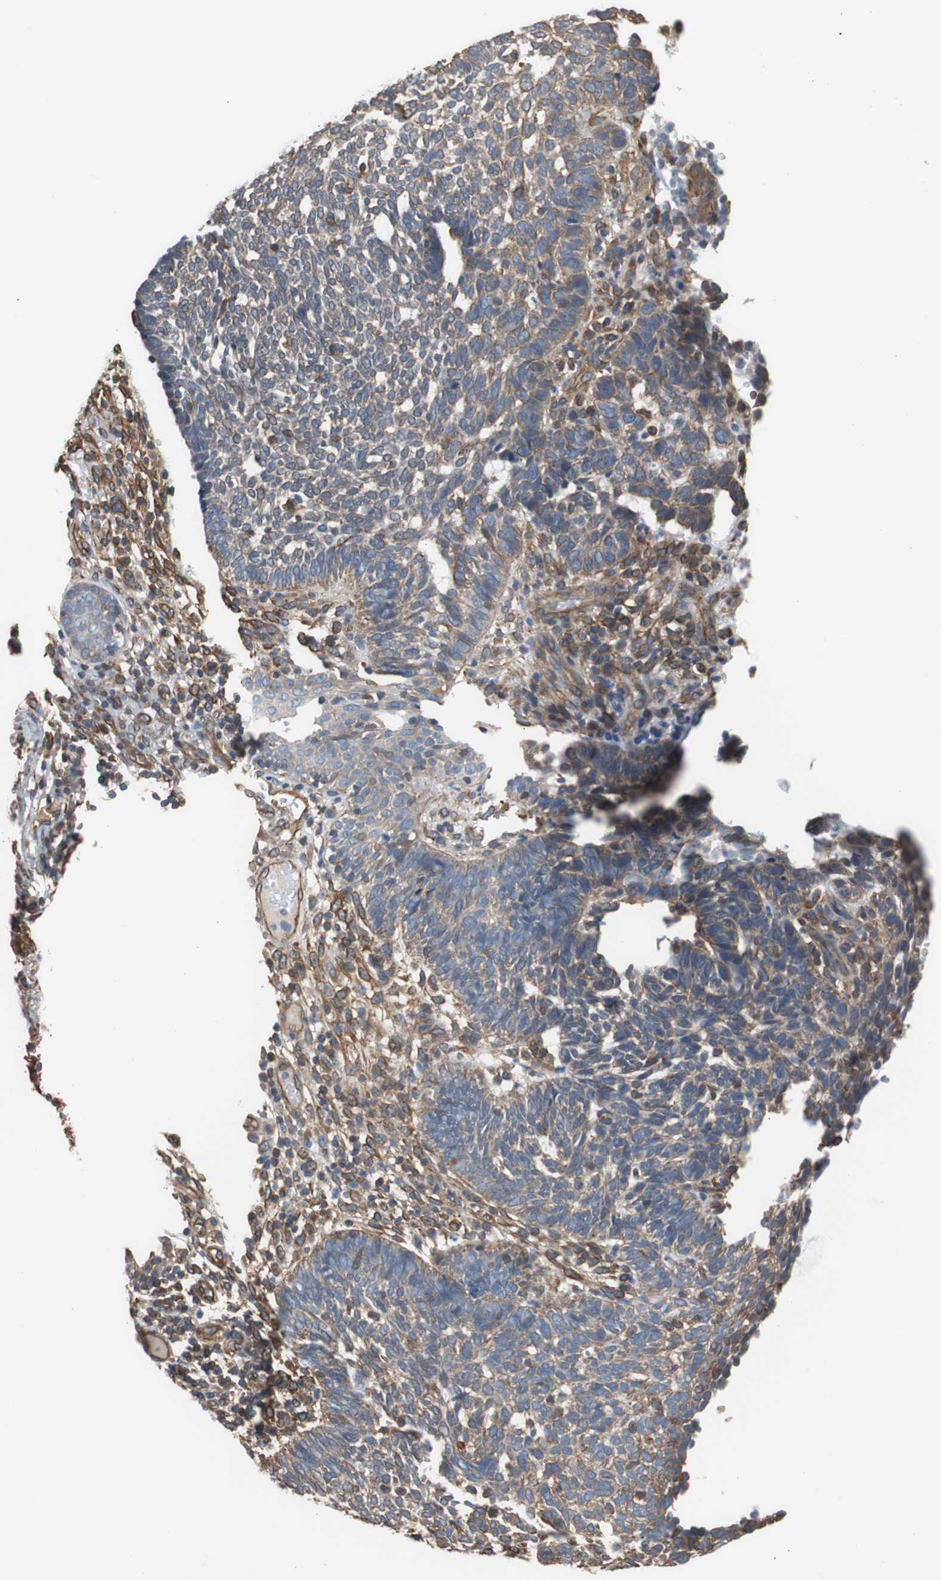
{"staining": {"intensity": "weak", "quantity": ">75%", "location": "cytoplasmic/membranous"}, "tissue": "skin cancer", "cell_type": "Tumor cells", "image_type": "cancer", "snomed": [{"axis": "morphology", "description": "Normal tissue, NOS"}, {"axis": "morphology", "description": "Basal cell carcinoma"}, {"axis": "topography", "description": "Skin"}], "caption": "Immunohistochemistry photomicrograph of neoplastic tissue: skin cancer (basal cell carcinoma) stained using immunohistochemistry (IHC) displays low levels of weak protein expression localized specifically in the cytoplasmic/membranous of tumor cells, appearing as a cytoplasmic/membranous brown color.", "gene": "KIF3B", "patient": {"sex": "male", "age": 87}}